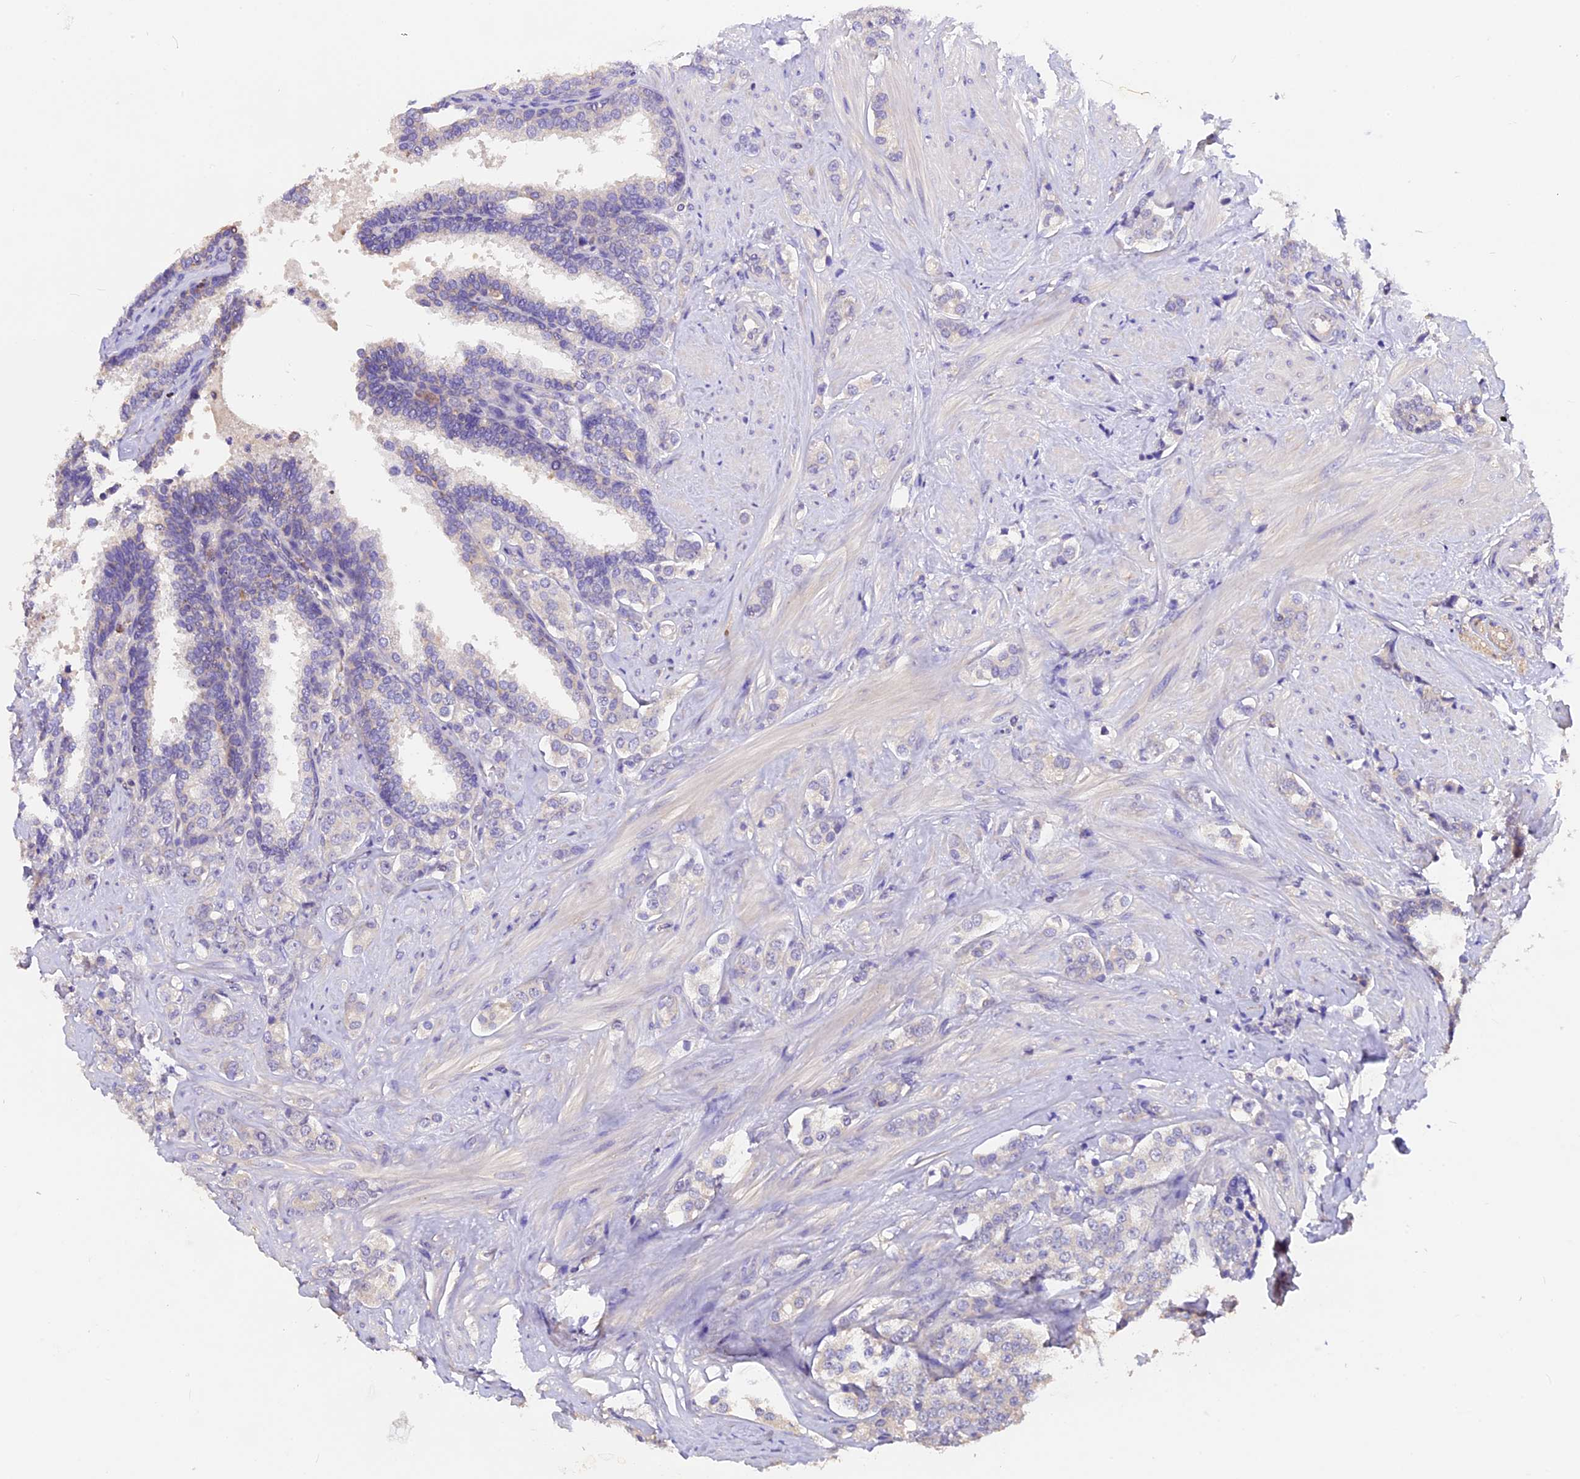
{"staining": {"intensity": "negative", "quantity": "none", "location": "none"}, "tissue": "prostate cancer", "cell_type": "Tumor cells", "image_type": "cancer", "snomed": [{"axis": "morphology", "description": "Adenocarcinoma, High grade"}, {"axis": "topography", "description": "Prostate"}], "caption": "Adenocarcinoma (high-grade) (prostate) was stained to show a protein in brown. There is no significant expression in tumor cells.", "gene": "AP3B2", "patient": {"sex": "male", "age": 62}}